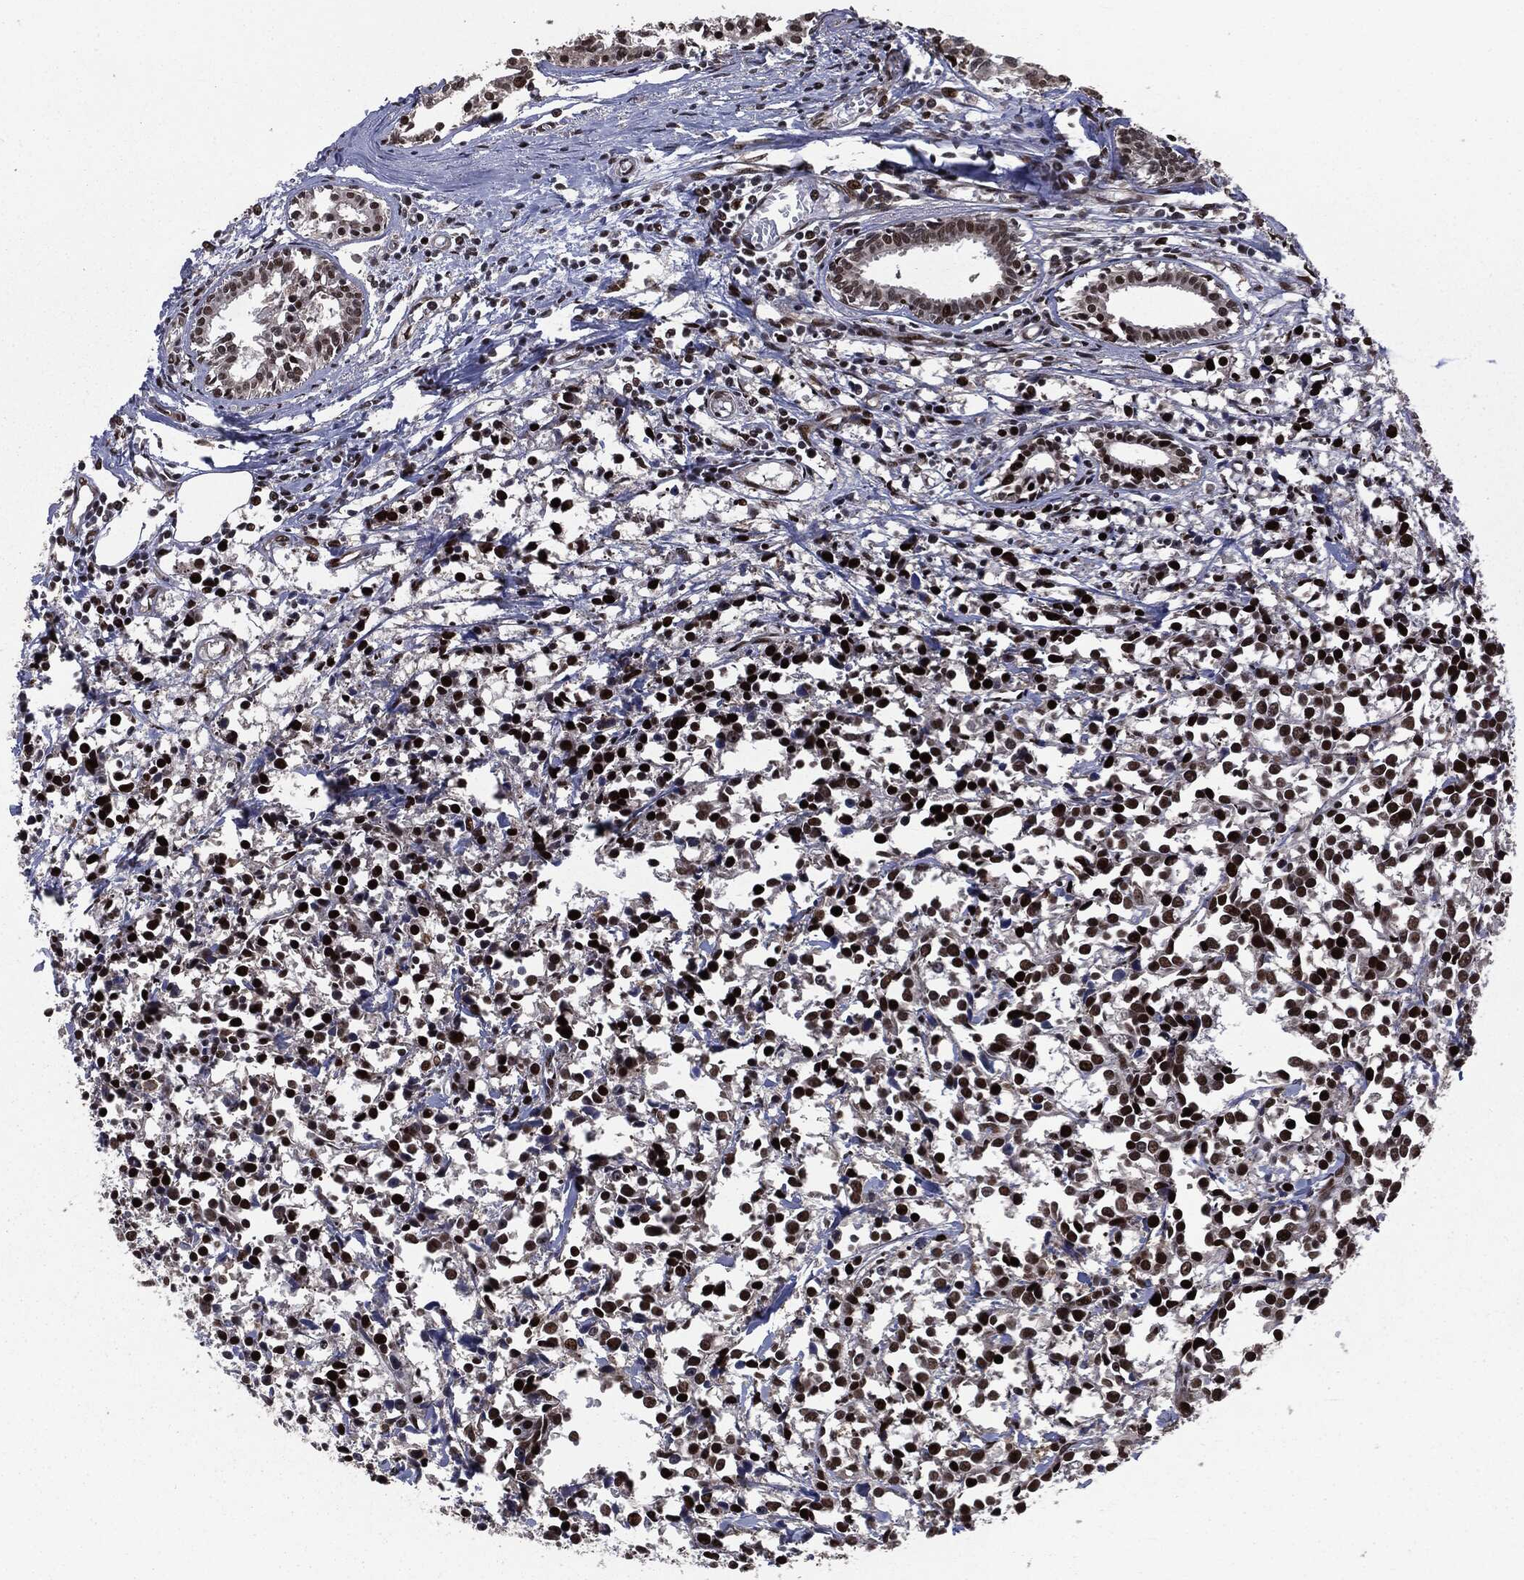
{"staining": {"intensity": "strong", "quantity": ">75%", "location": "nuclear"}, "tissue": "breast cancer", "cell_type": "Tumor cells", "image_type": "cancer", "snomed": [{"axis": "morphology", "description": "Duct carcinoma"}, {"axis": "topography", "description": "Breast"}], "caption": "Infiltrating ductal carcinoma (breast) was stained to show a protein in brown. There is high levels of strong nuclear staining in approximately >75% of tumor cells.", "gene": "DVL2", "patient": {"sex": "female", "age": 80}}